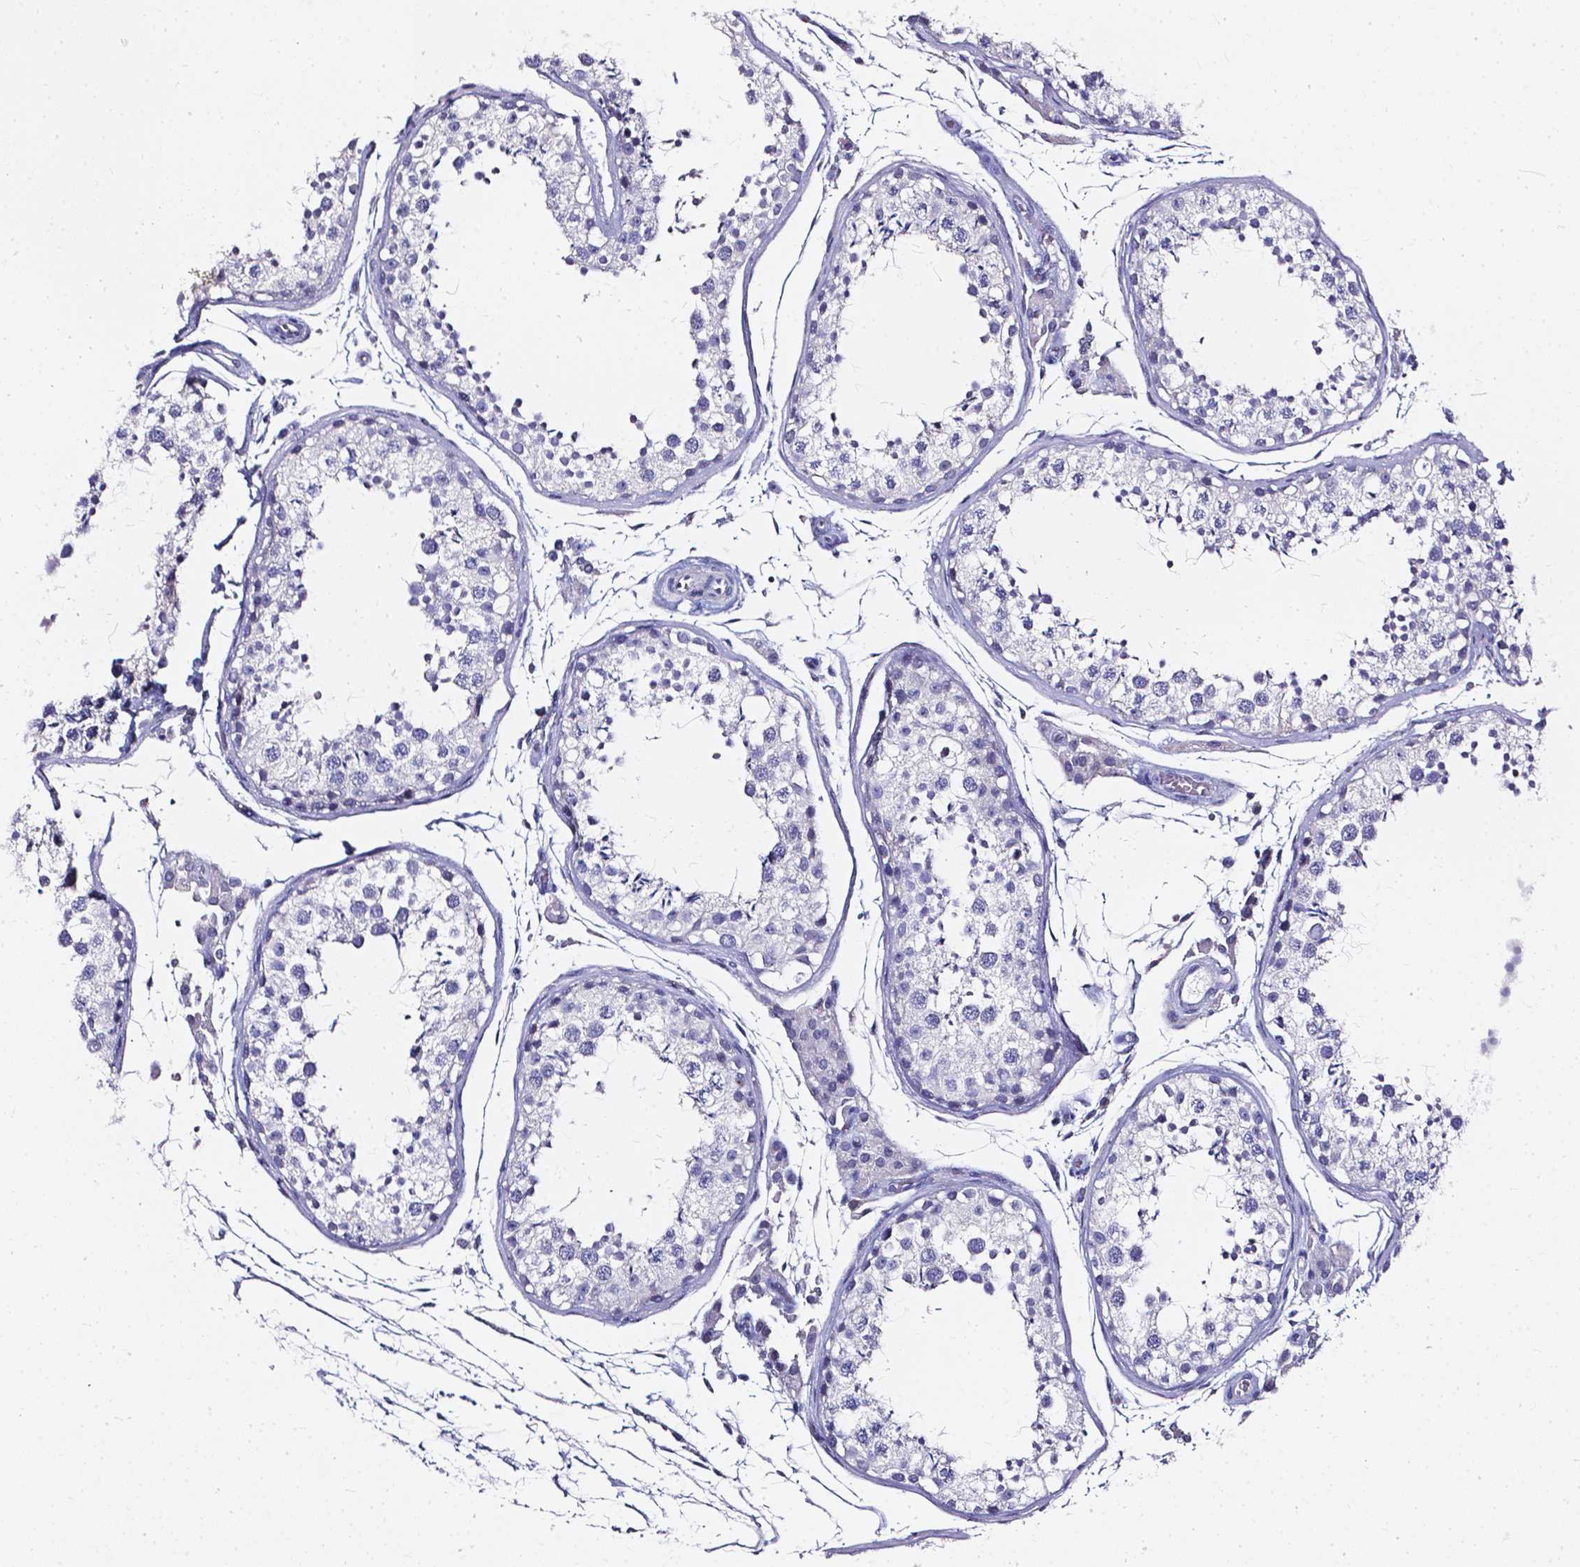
{"staining": {"intensity": "negative", "quantity": "none", "location": "none"}, "tissue": "testis", "cell_type": "Cells in seminiferous ducts", "image_type": "normal", "snomed": [{"axis": "morphology", "description": "Normal tissue, NOS"}, {"axis": "topography", "description": "Testis"}], "caption": "High power microscopy histopathology image of an immunohistochemistry (IHC) photomicrograph of unremarkable testis, revealing no significant positivity in cells in seminiferous ducts. Nuclei are stained in blue.", "gene": "AKR1B10", "patient": {"sex": "male", "age": 29}}